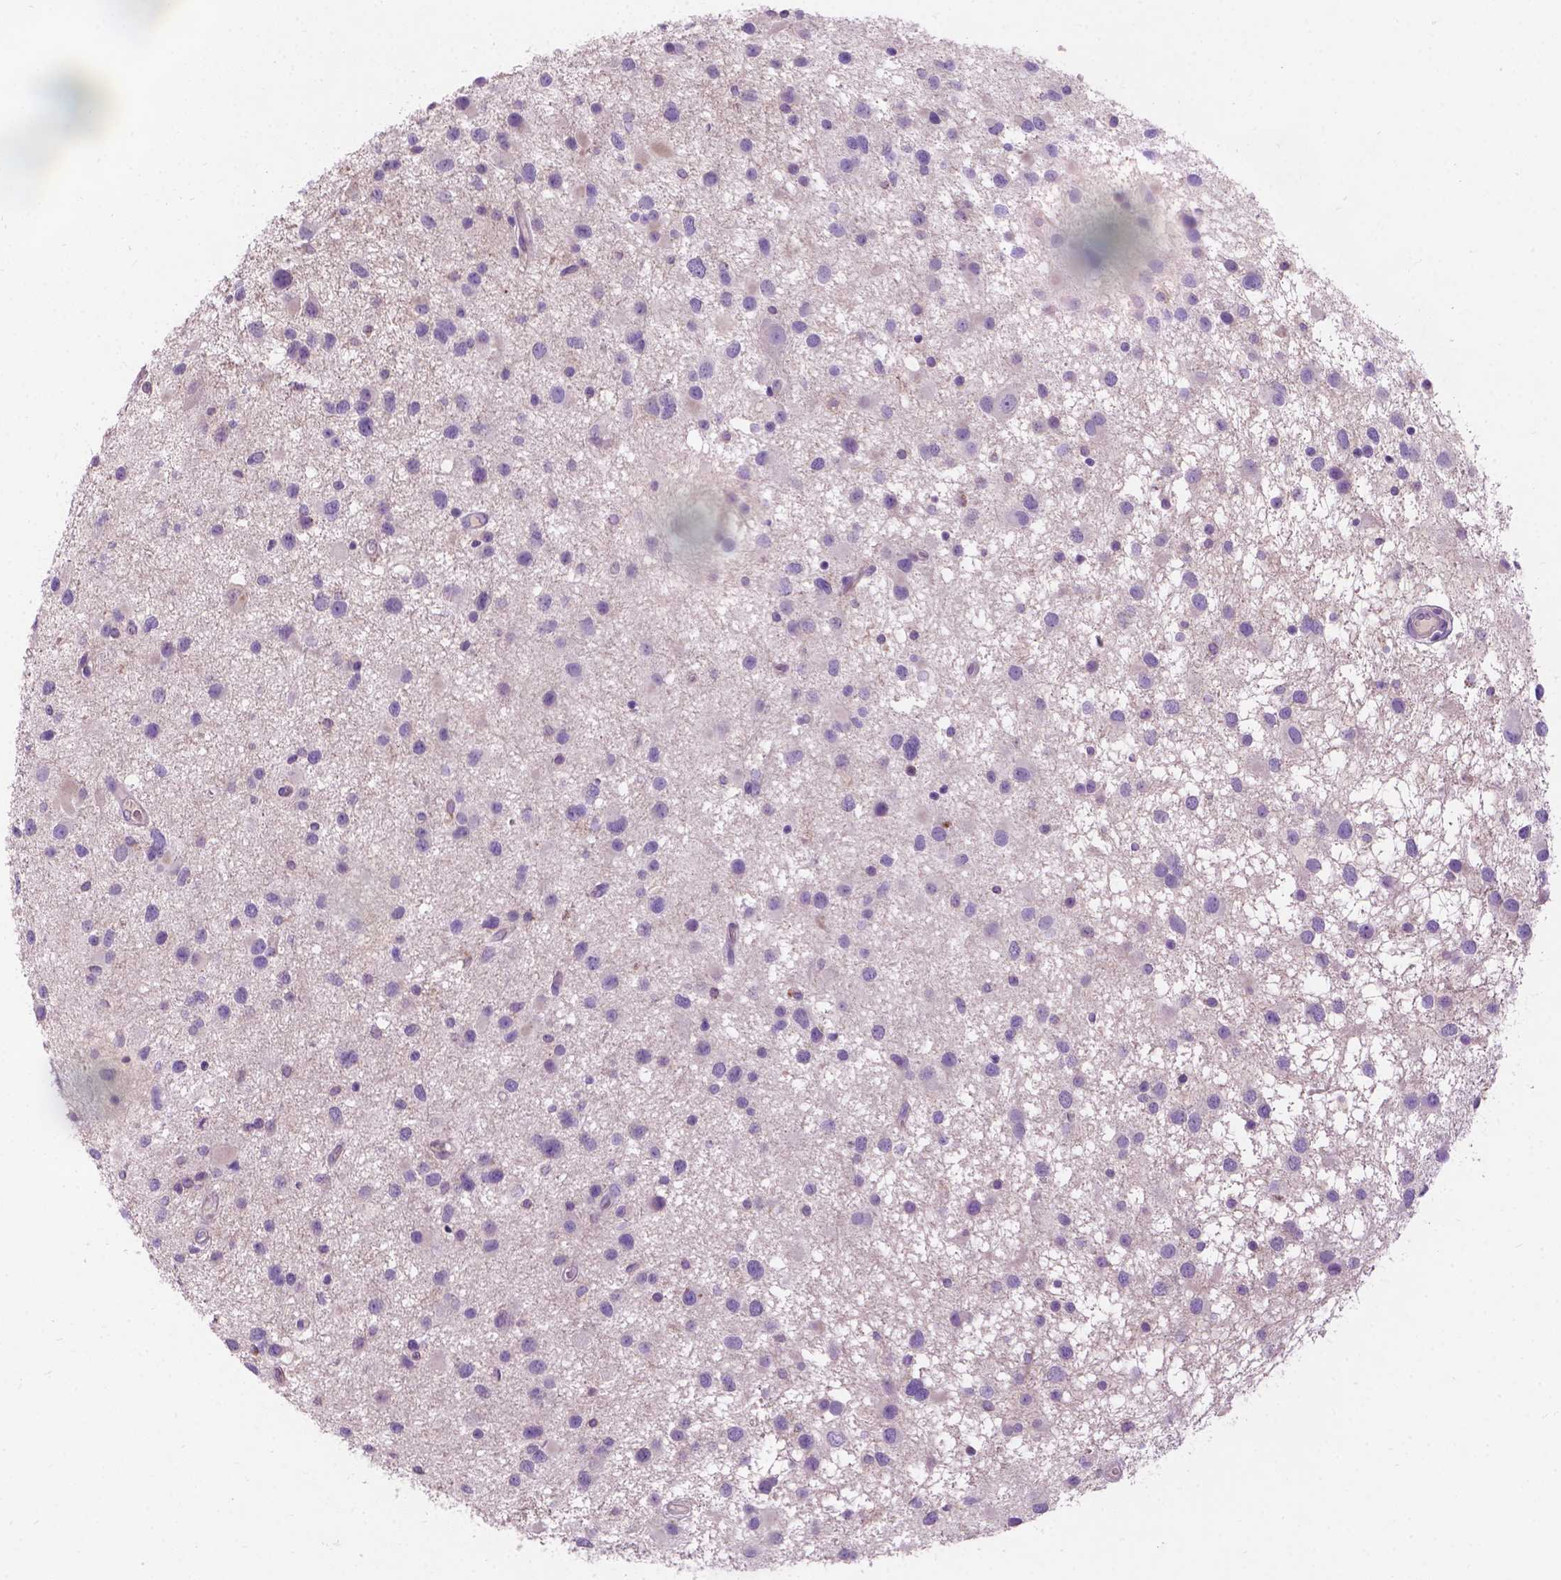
{"staining": {"intensity": "negative", "quantity": "none", "location": "none"}, "tissue": "glioma", "cell_type": "Tumor cells", "image_type": "cancer", "snomed": [{"axis": "morphology", "description": "Glioma, malignant, Low grade"}, {"axis": "topography", "description": "Brain"}], "caption": "A high-resolution image shows IHC staining of malignant glioma (low-grade), which displays no significant staining in tumor cells. The staining is performed using DAB brown chromogen with nuclei counter-stained in using hematoxylin.", "gene": "NOXO1", "patient": {"sex": "female", "age": 32}}